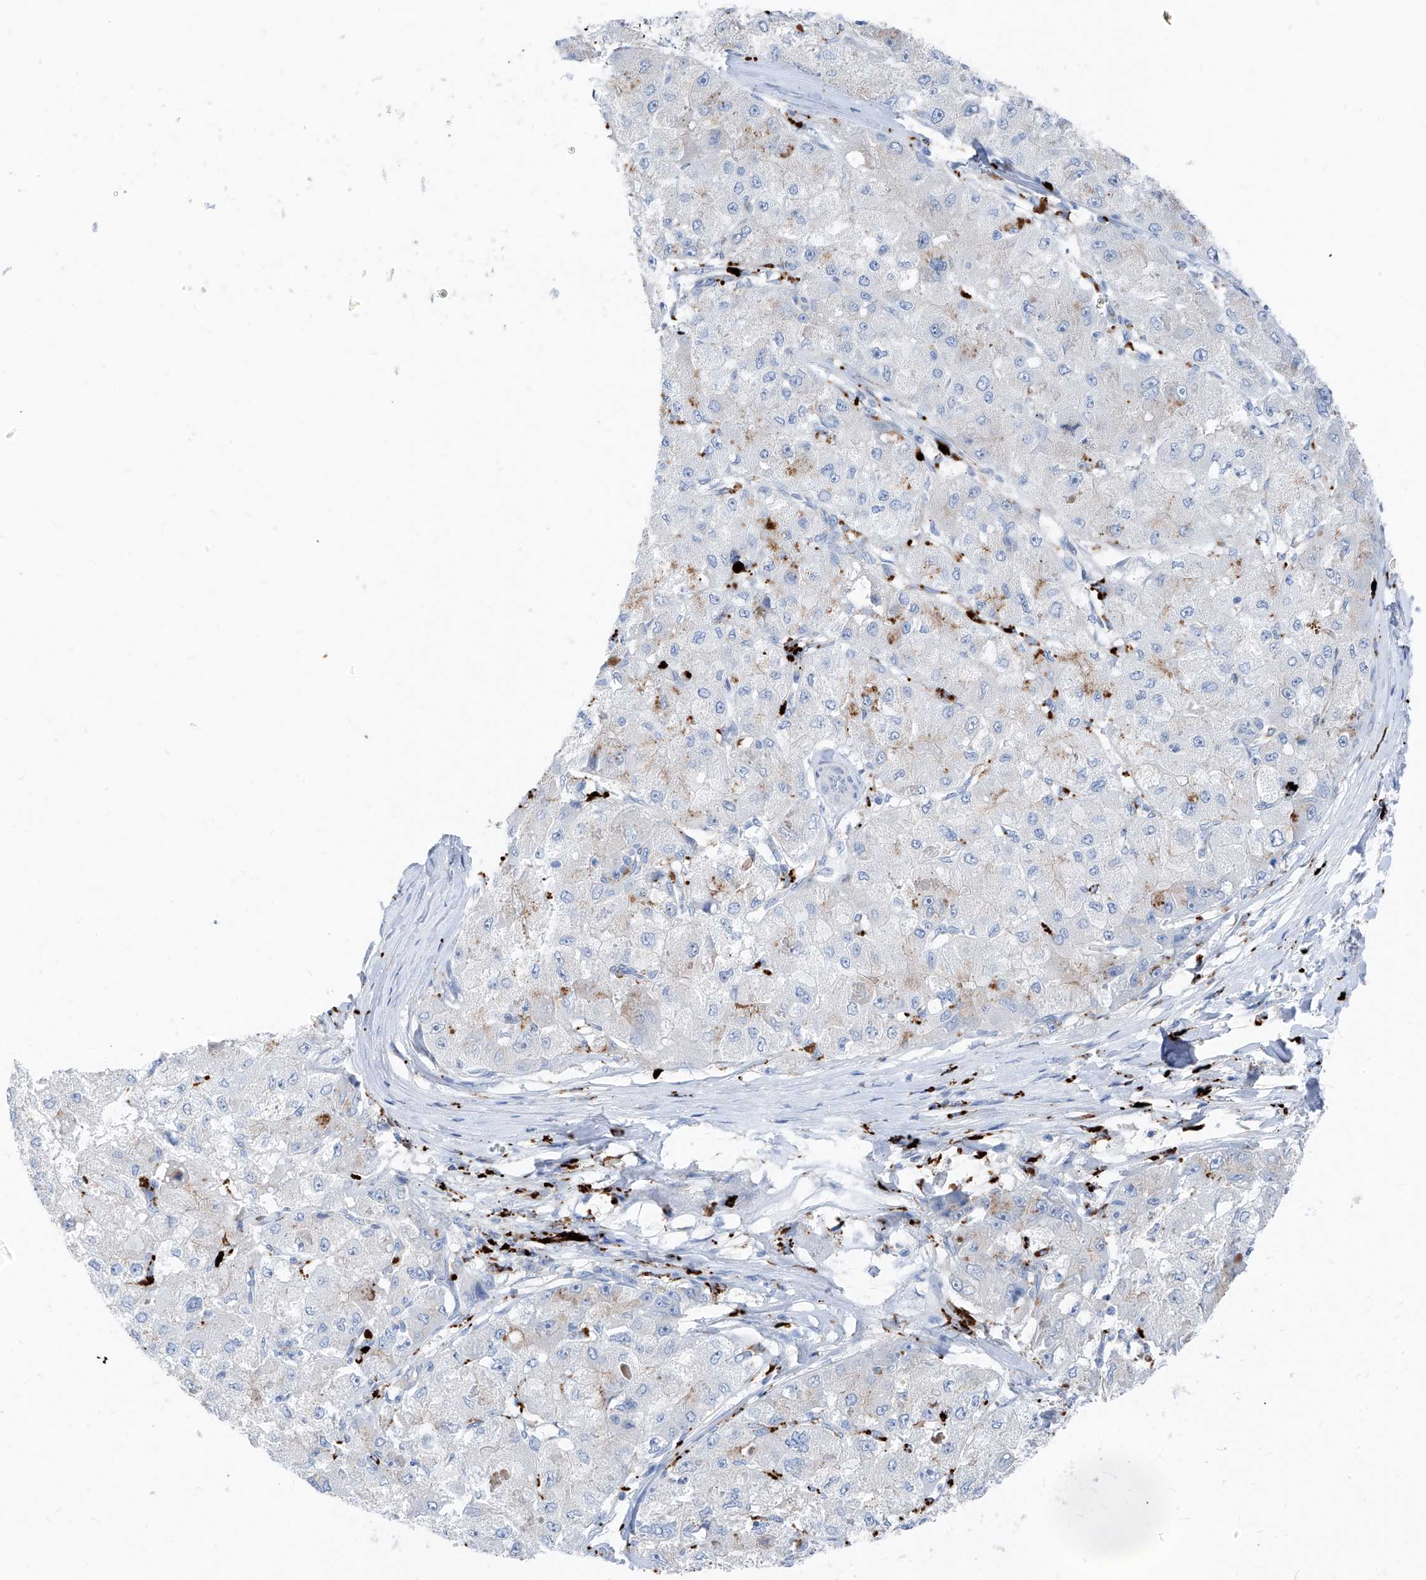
{"staining": {"intensity": "weak", "quantity": "<25%", "location": "cytoplasmic/membranous"}, "tissue": "liver cancer", "cell_type": "Tumor cells", "image_type": "cancer", "snomed": [{"axis": "morphology", "description": "Carcinoma, Hepatocellular, NOS"}, {"axis": "topography", "description": "Liver"}], "caption": "Immunohistochemical staining of liver cancer (hepatocellular carcinoma) shows no significant staining in tumor cells. (Stains: DAB IHC with hematoxylin counter stain, Microscopy: brightfield microscopy at high magnification).", "gene": "GPR137C", "patient": {"sex": "male", "age": 80}}